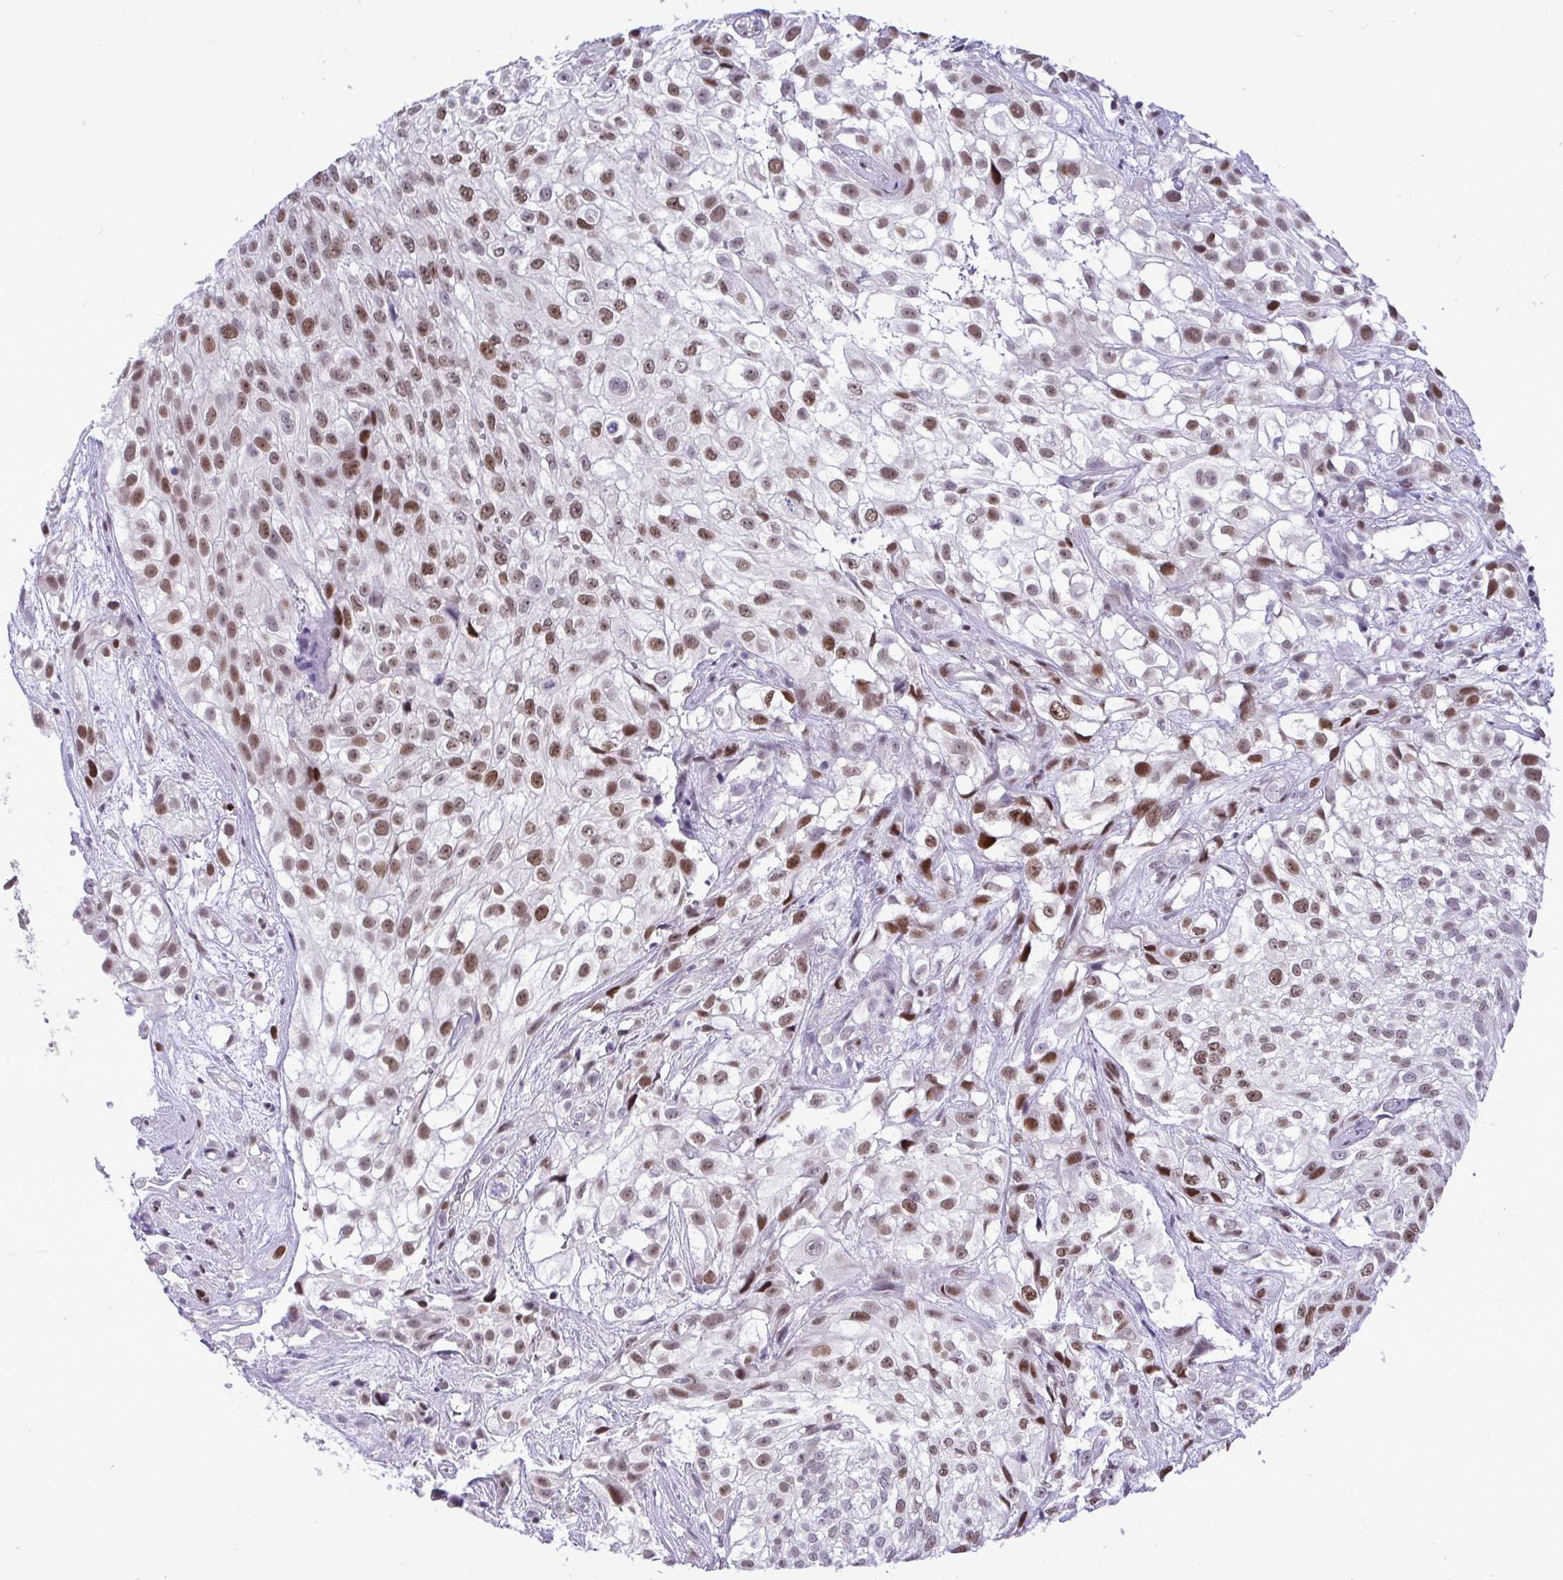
{"staining": {"intensity": "moderate", "quantity": ">75%", "location": "nuclear"}, "tissue": "urothelial cancer", "cell_type": "Tumor cells", "image_type": "cancer", "snomed": [{"axis": "morphology", "description": "Urothelial carcinoma, High grade"}, {"axis": "topography", "description": "Urinary bladder"}], "caption": "A brown stain labels moderate nuclear staining of a protein in urothelial carcinoma (high-grade) tumor cells. (DAB (3,3'-diaminobenzidine) IHC, brown staining for protein, blue staining for nuclei).", "gene": "C1QL2", "patient": {"sex": "male", "age": 56}}